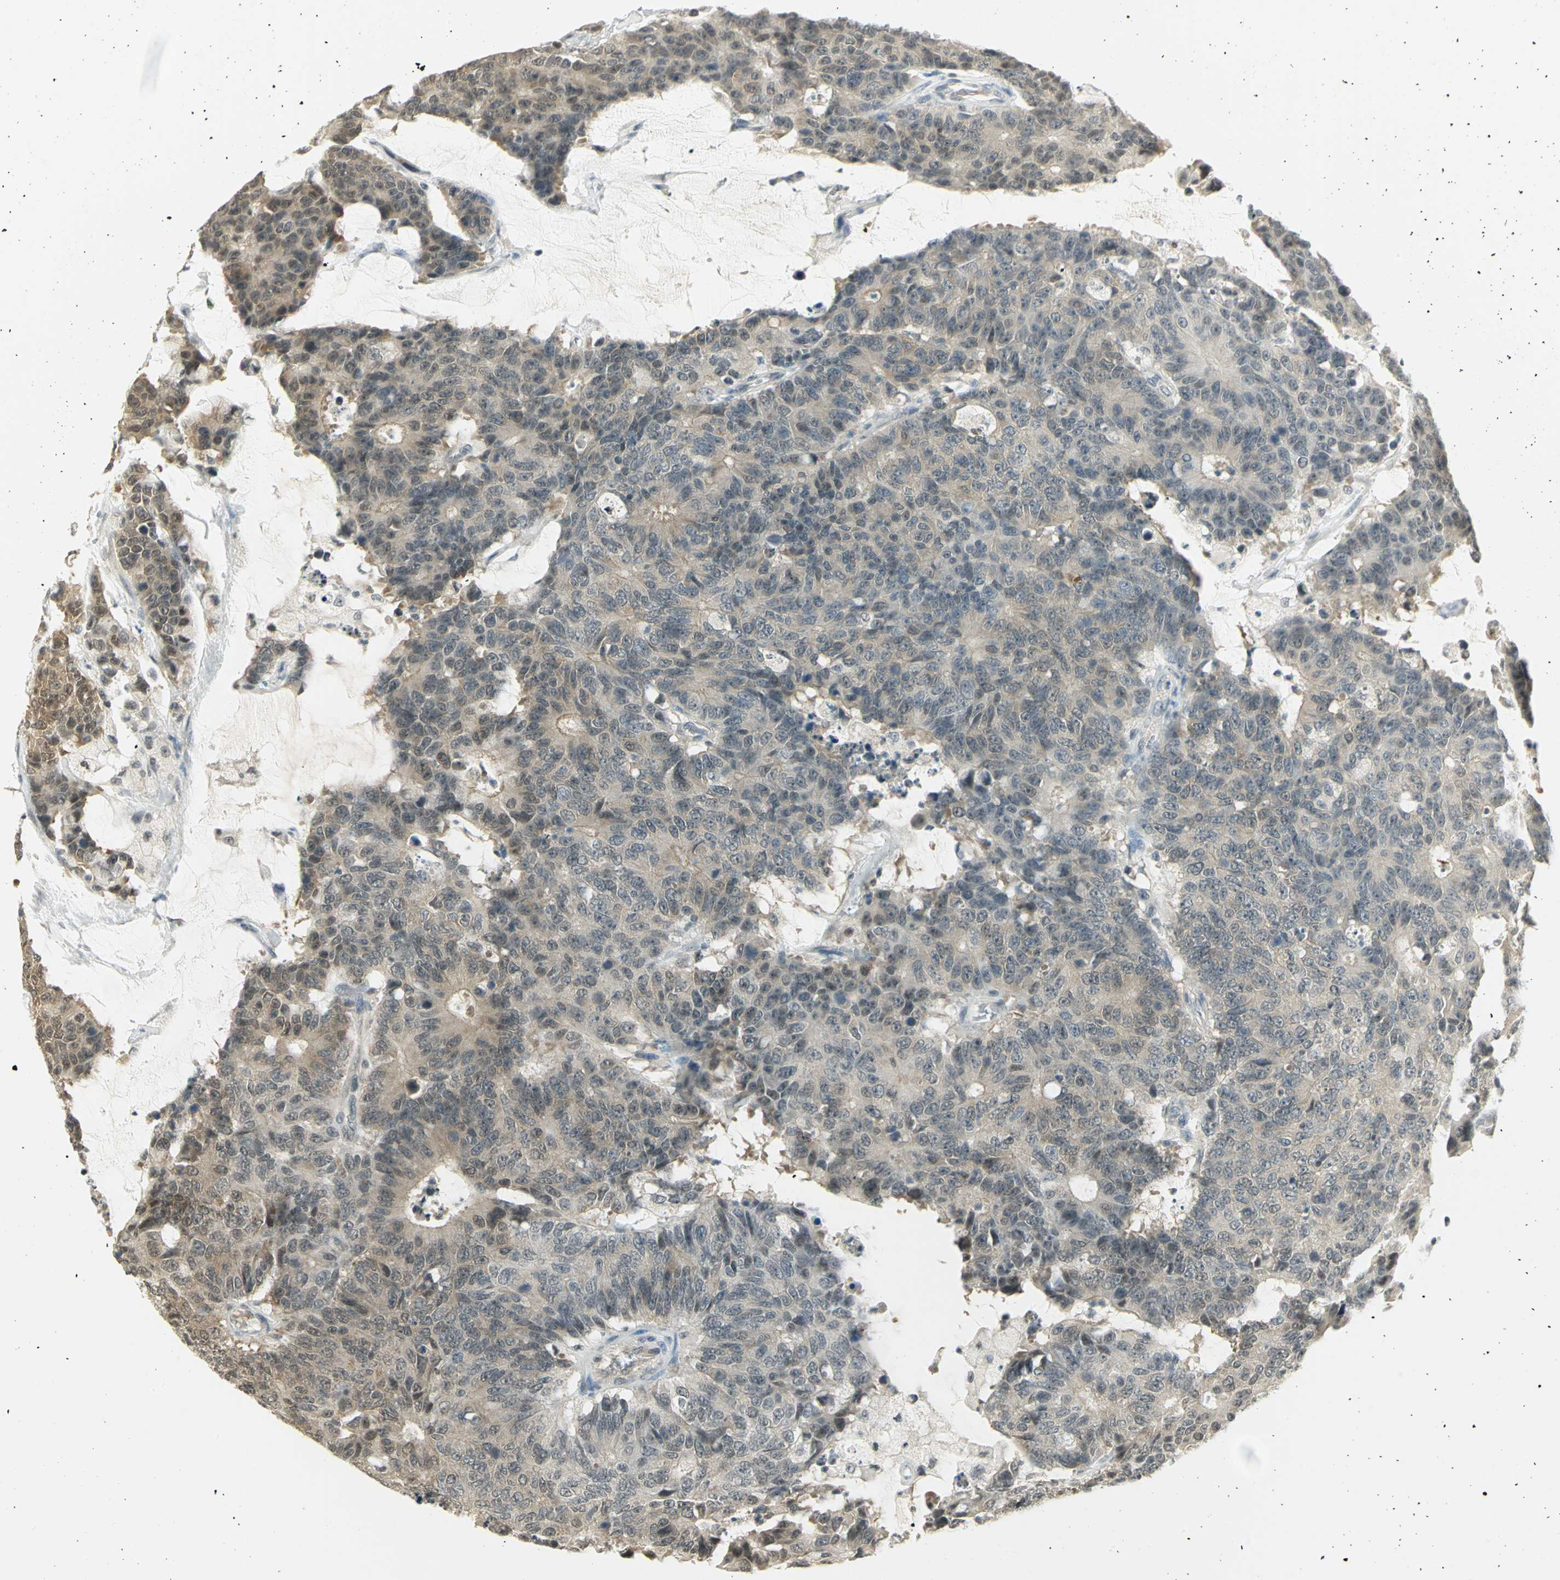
{"staining": {"intensity": "weak", "quantity": ">75%", "location": "cytoplasmic/membranous"}, "tissue": "colorectal cancer", "cell_type": "Tumor cells", "image_type": "cancer", "snomed": [{"axis": "morphology", "description": "Adenocarcinoma, NOS"}, {"axis": "topography", "description": "Colon"}], "caption": "Adenocarcinoma (colorectal) tissue displays weak cytoplasmic/membranous staining in about >75% of tumor cells", "gene": "CDC34", "patient": {"sex": "female", "age": 86}}